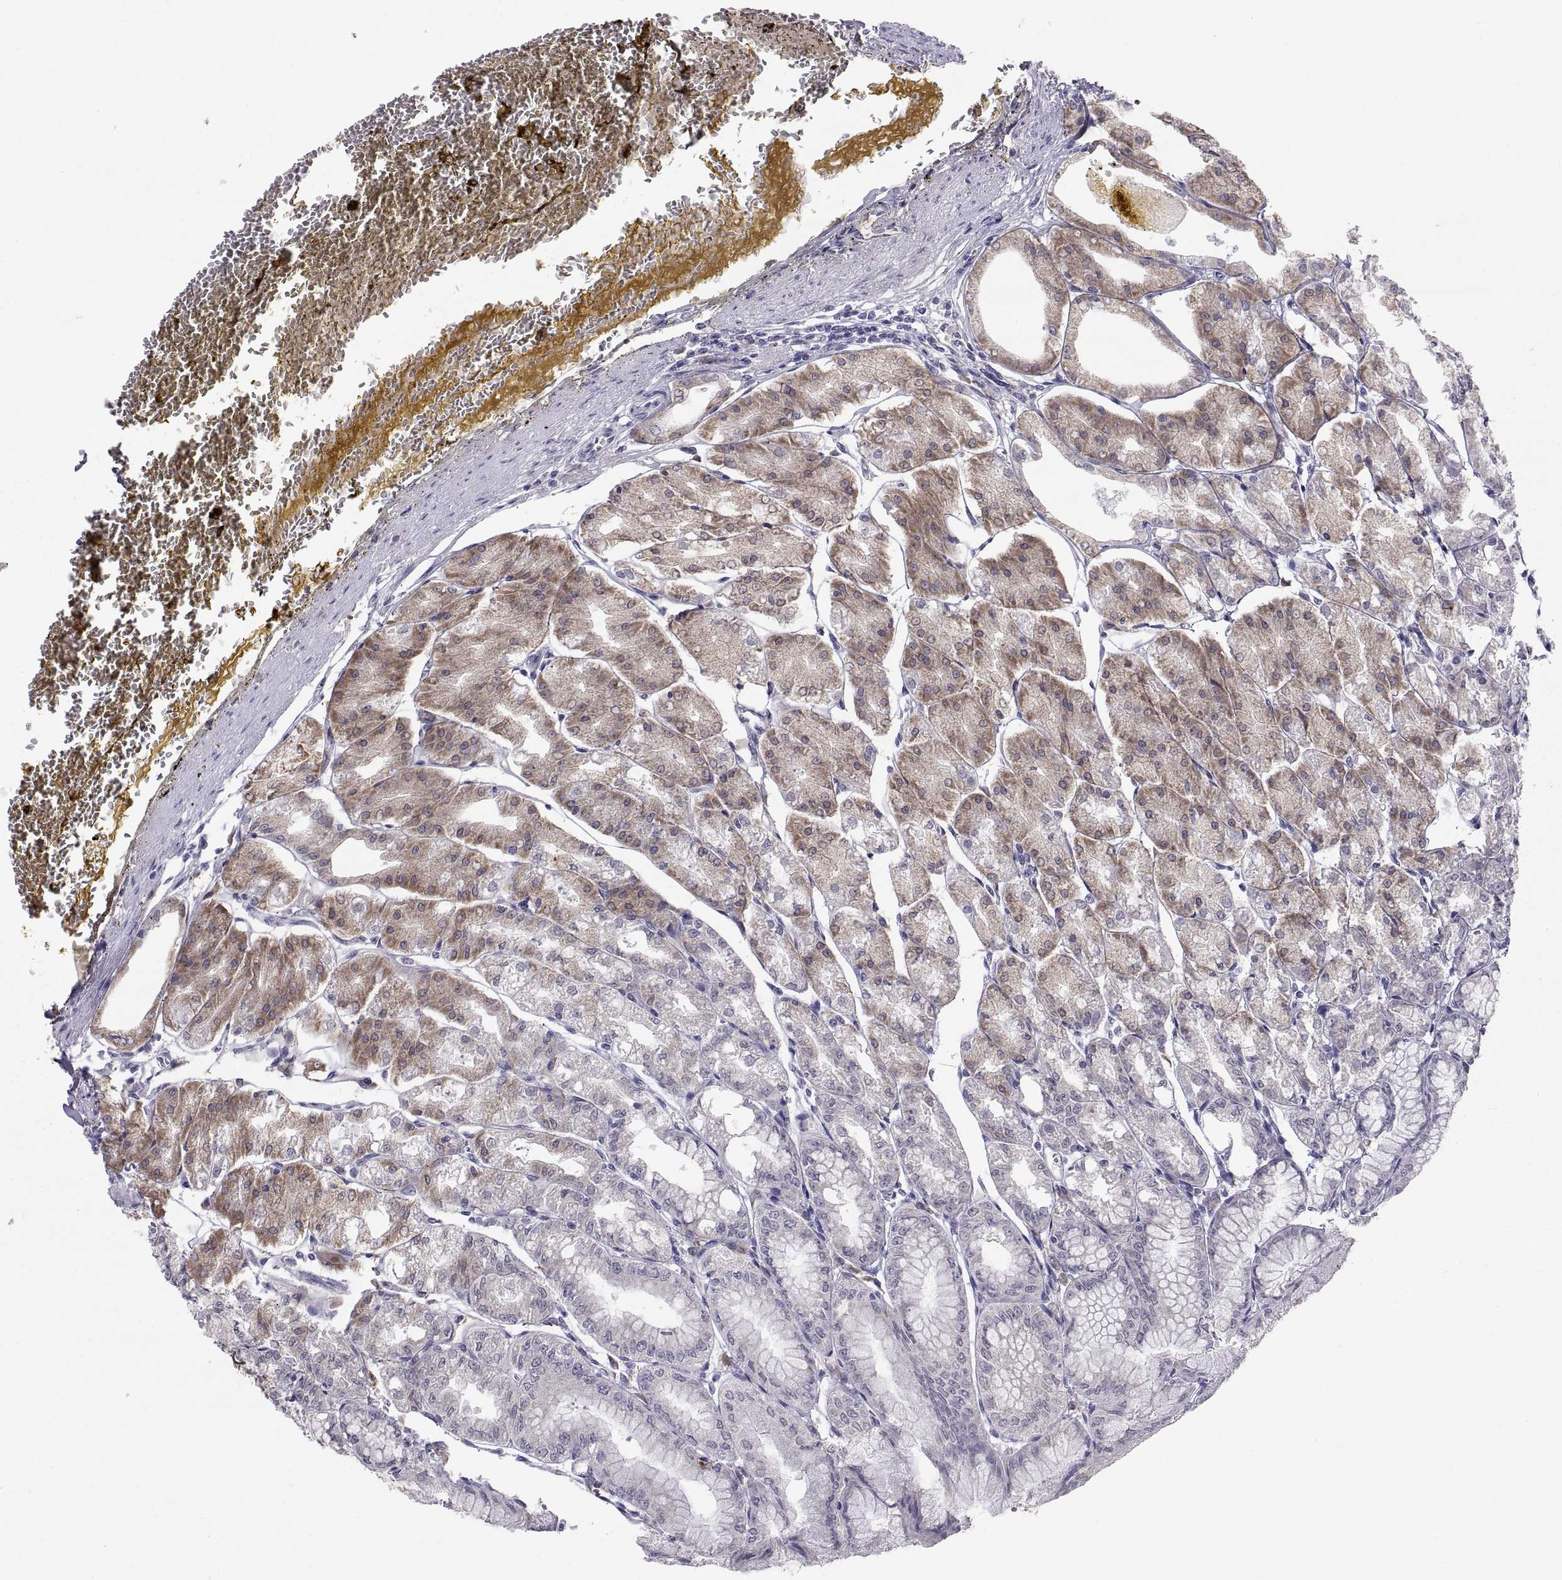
{"staining": {"intensity": "moderate", "quantity": "25%-75%", "location": "cytoplasmic/membranous"}, "tissue": "stomach", "cell_type": "Glandular cells", "image_type": "normal", "snomed": [{"axis": "morphology", "description": "Normal tissue, NOS"}, {"axis": "topography", "description": "Stomach, lower"}], "caption": "Benign stomach reveals moderate cytoplasmic/membranous positivity in approximately 25%-75% of glandular cells, visualized by immunohistochemistry.", "gene": "PKP1", "patient": {"sex": "male", "age": 71}}